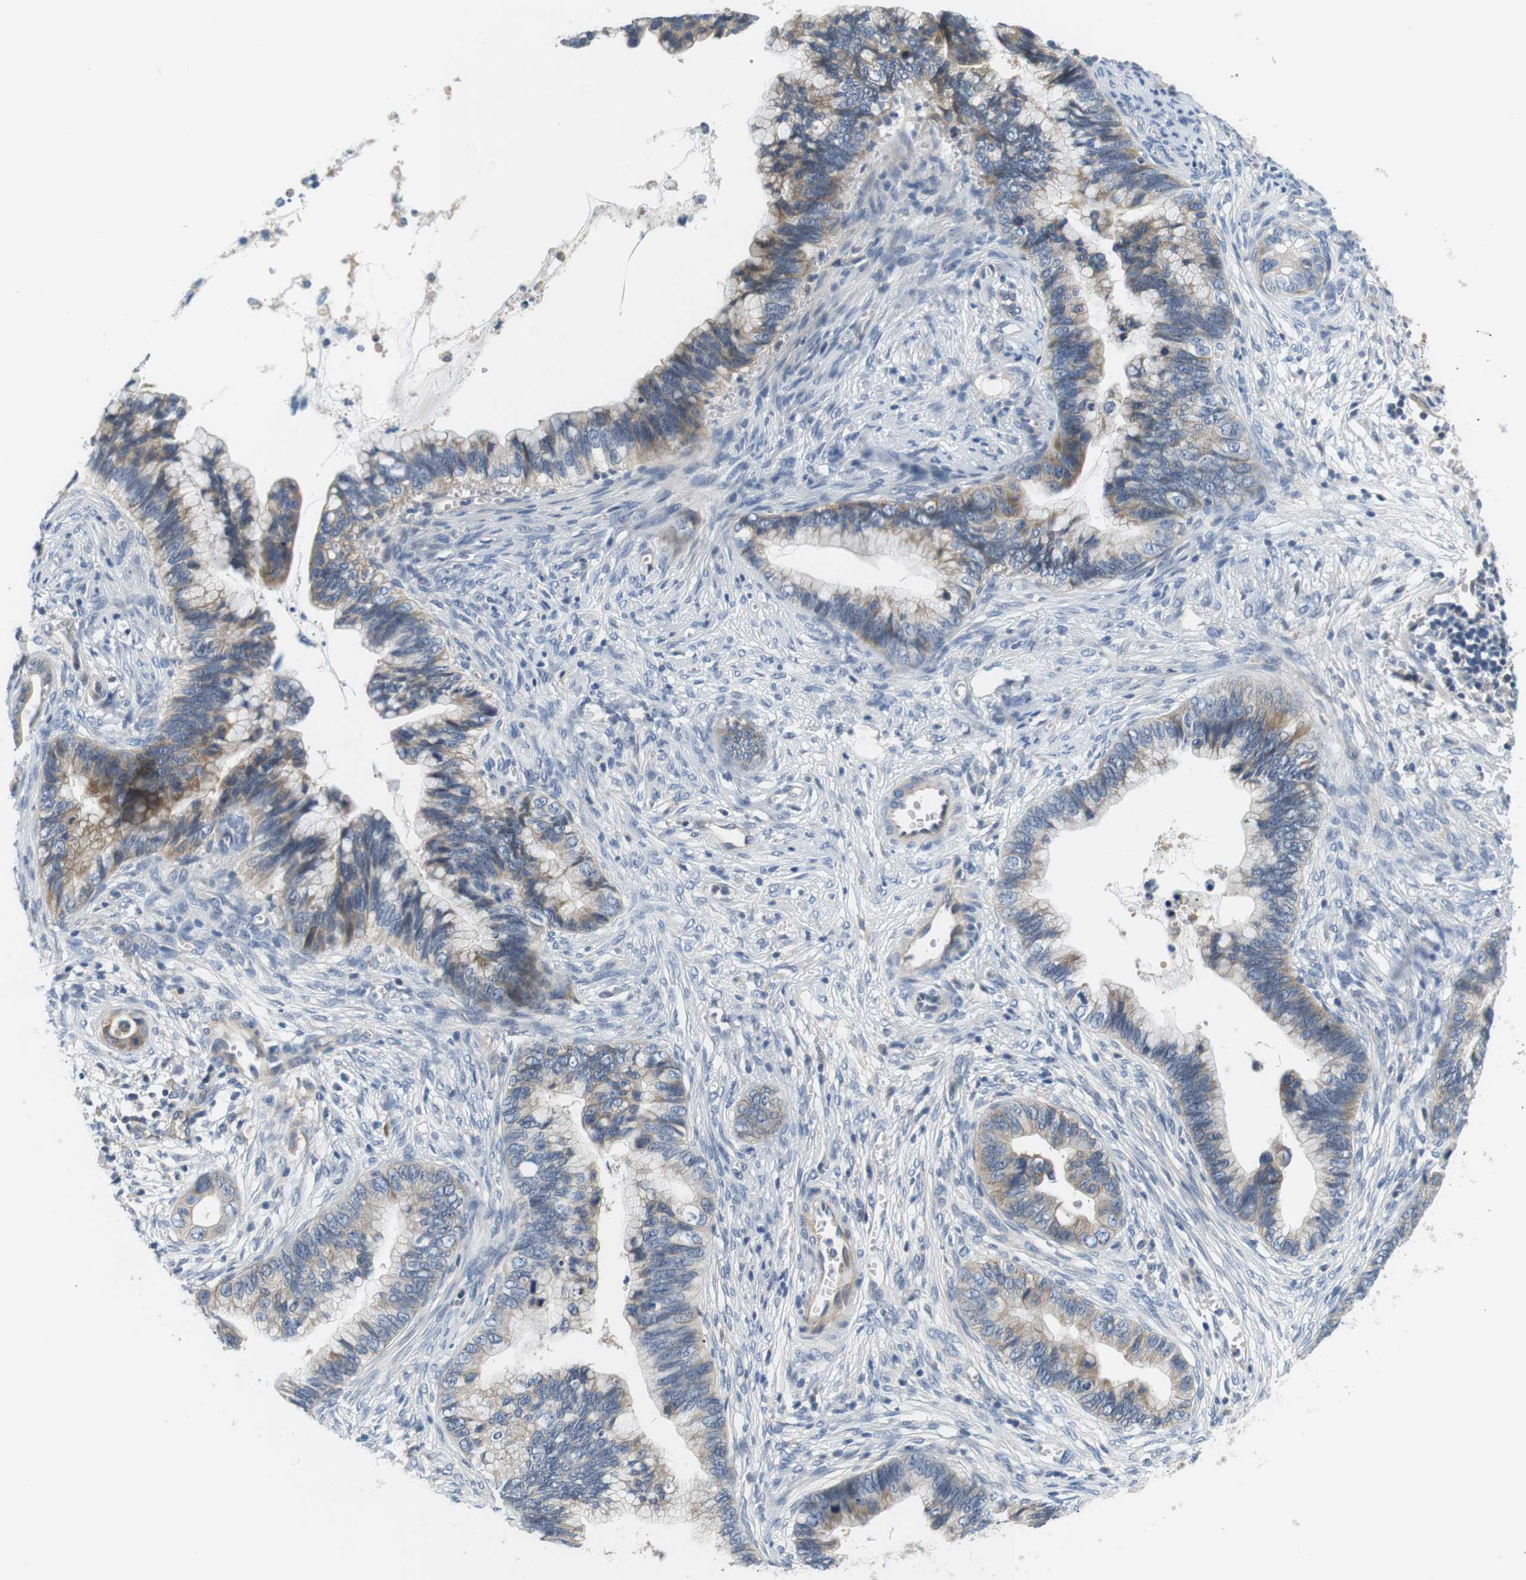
{"staining": {"intensity": "moderate", "quantity": "<25%", "location": "cytoplasmic/membranous"}, "tissue": "cervical cancer", "cell_type": "Tumor cells", "image_type": "cancer", "snomed": [{"axis": "morphology", "description": "Adenocarcinoma, NOS"}, {"axis": "topography", "description": "Cervix"}], "caption": "Tumor cells reveal low levels of moderate cytoplasmic/membranous expression in approximately <25% of cells in adenocarcinoma (cervical). (DAB (3,3'-diaminobenzidine) IHC with brightfield microscopy, high magnification).", "gene": "SLC30A1", "patient": {"sex": "female", "age": 44}}